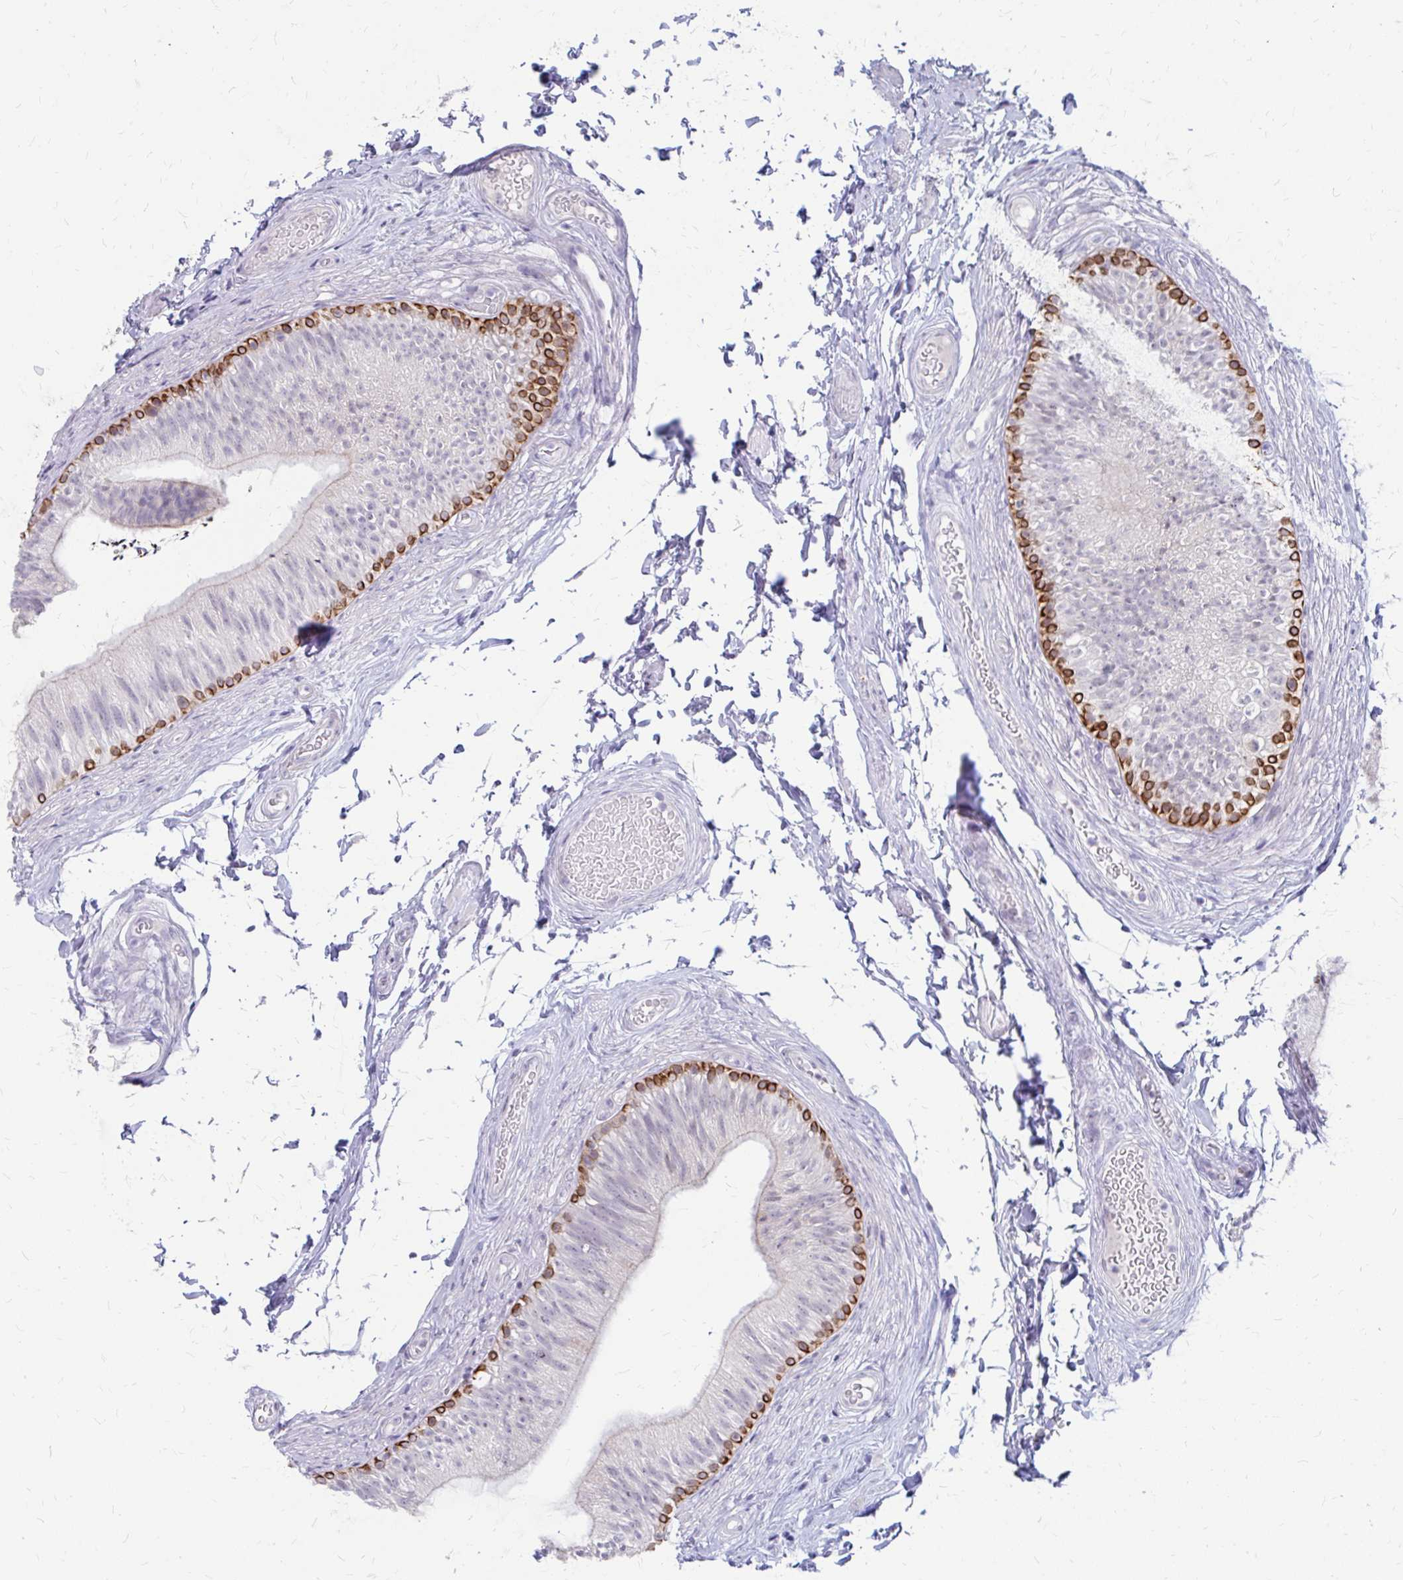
{"staining": {"intensity": "strong", "quantity": "<25%", "location": "cytoplasmic/membranous"}, "tissue": "epididymis", "cell_type": "Glandular cells", "image_type": "normal", "snomed": [{"axis": "morphology", "description": "Normal tissue, NOS"}, {"axis": "topography", "description": "Epididymis, spermatic cord, NOS"}, {"axis": "topography", "description": "Epididymis"}, {"axis": "topography", "description": "Peripheral nerve tissue"}], "caption": "Glandular cells reveal medium levels of strong cytoplasmic/membranous expression in approximately <25% of cells in benign epididymis. The protein is stained brown, and the nuclei are stained in blue (DAB IHC with brightfield microscopy, high magnification).", "gene": "RGS16", "patient": {"sex": "male", "age": 29}}